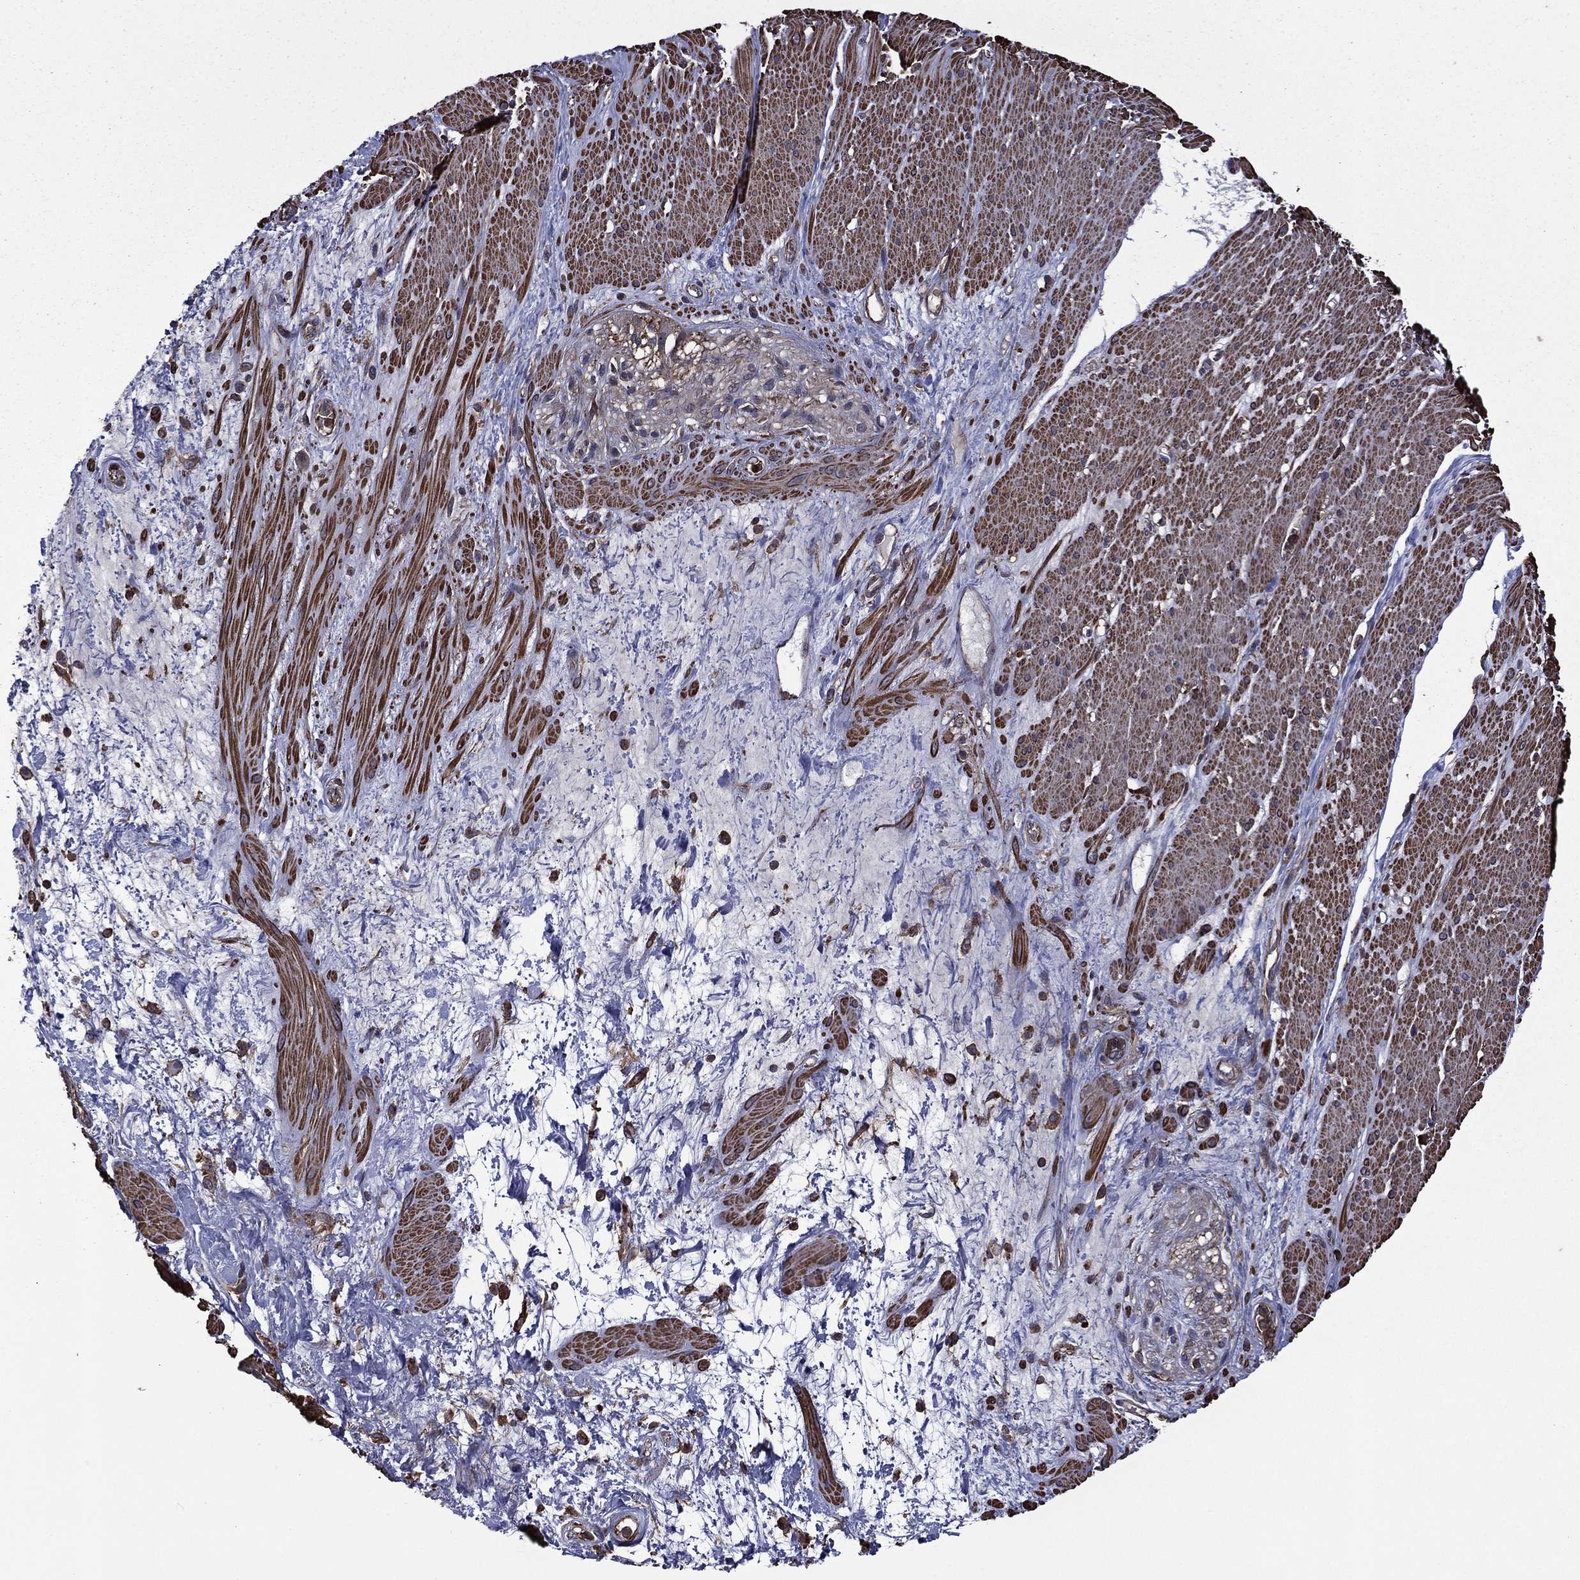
{"staining": {"intensity": "moderate", "quantity": ">75%", "location": "cytoplasmic/membranous"}, "tissue": "smooth muscle", "cell_type": "Smooth muscle cells", "image_type": "normal", "snomed": [{"axis": "morphology", "description": "Normal tissue, NOS"}, {"axis": "topography", "description": "Soft tissue"}, {"axis": "topography", "description": "Smooth muscle"}], "caption": "Unremarkable smooth muscle shows moderate cytoplasmic/membranous expression in about >75% of smooth muscle cells.", "gene": "PLPP3", "patient": {"sex": "male", "age": 72}}